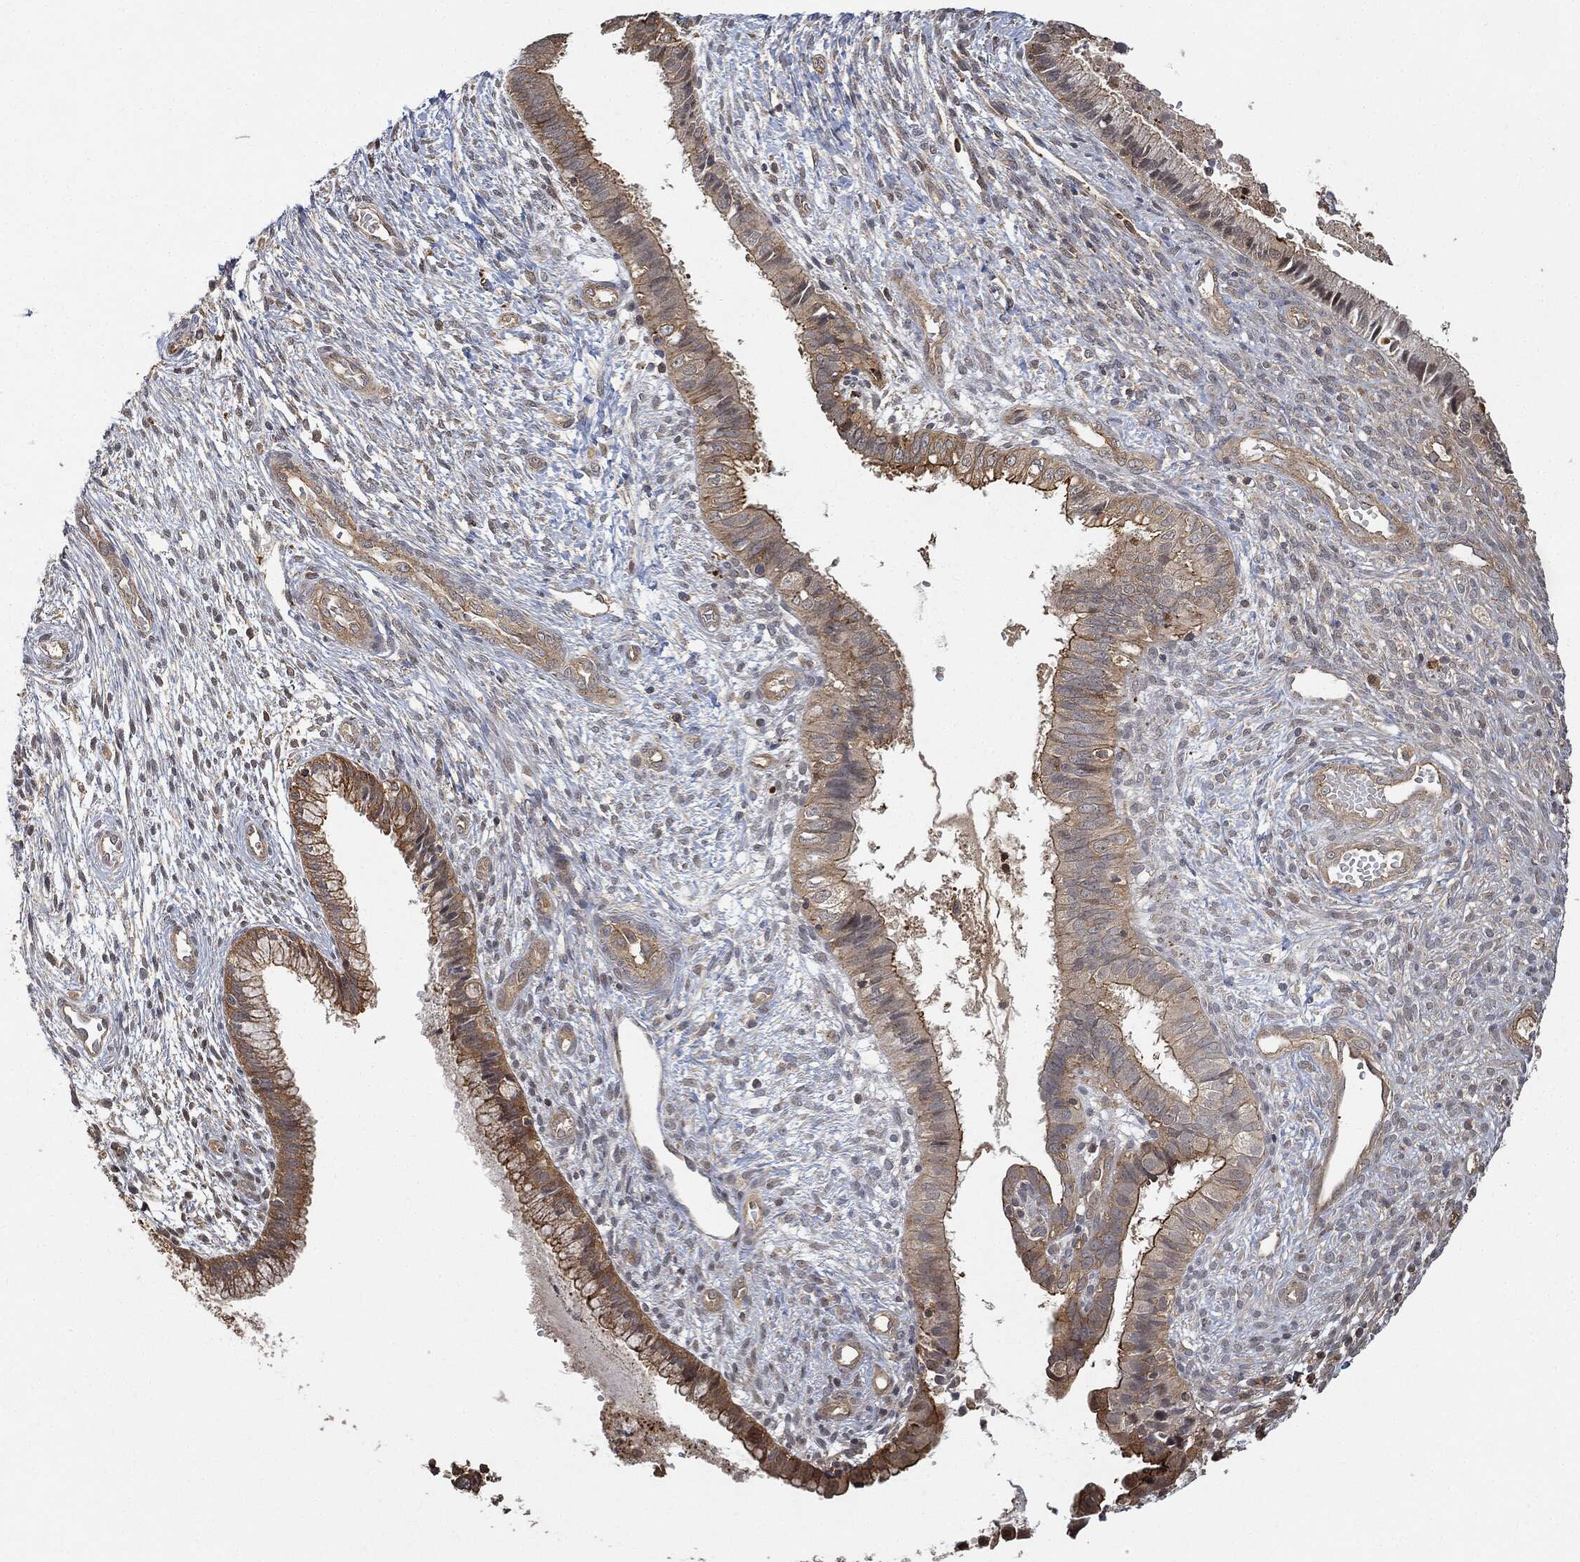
{"staining": {"intensity": "strong", "quantity": "<25%", "location": "cytoplasmic/membranous"}, "tissue": "cervical cancer", "cell_type": "Tumor cells", "image_type": "cancer", "snomed": [{"axis": "morphology", "description": "Normal tissue, NOS"}, {"axis": "morphology", "description": "Squamous cell carcinoma, NOS"}, {"axis": "topography", "description": "Cervix"}], "caption": "A brown stain labels strong cytoplasmic/membranous staining of a protein in cervical squamous cell carcinoma tumor cells.", "gene": "TPT1", "patient": {"sex": "female", "age": 39}}